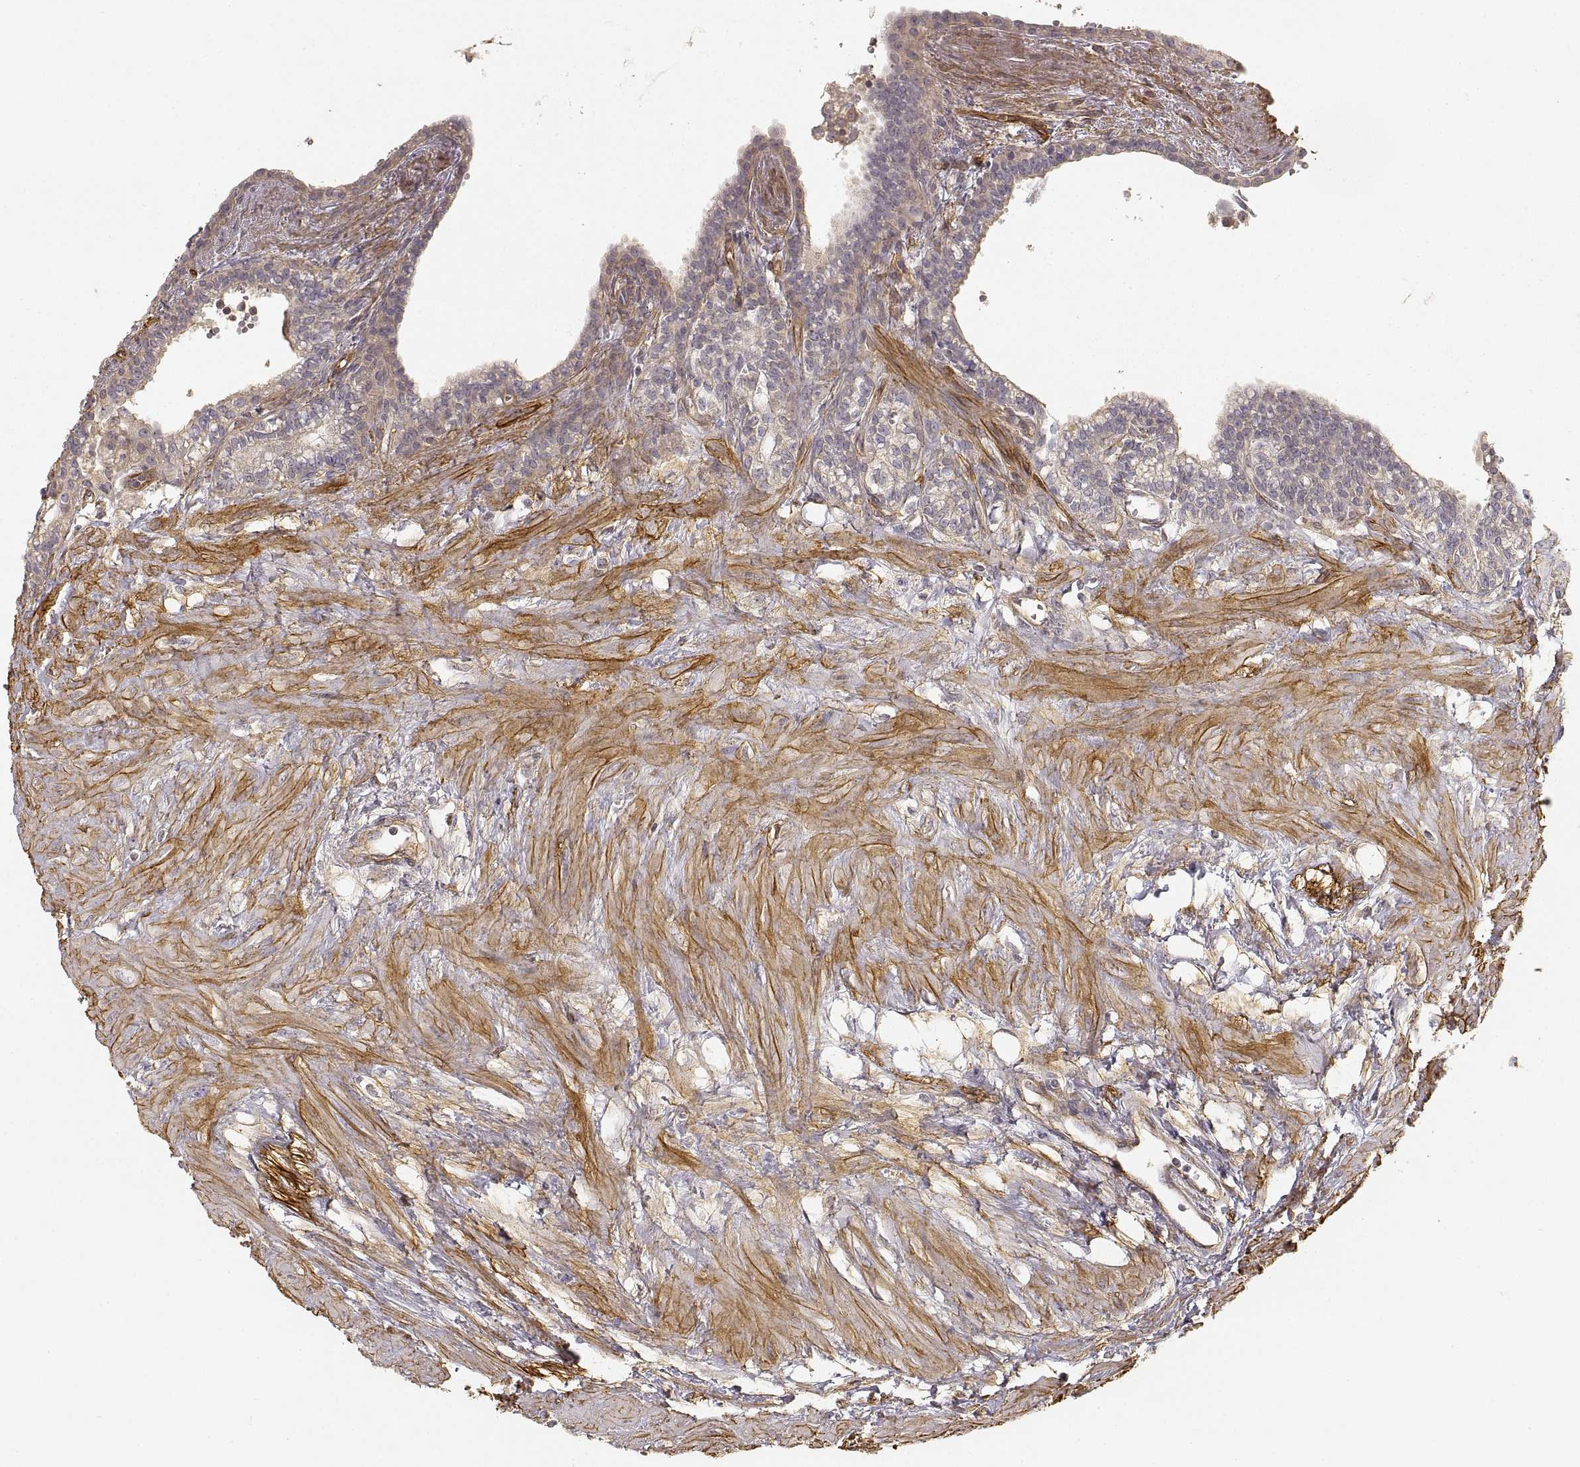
{"staining": {"intensity": "negative", "quantity": "none", "location": "none"}, "tissue": "seminal vesicle", "cell_type": "Glandular cells", "image_type": "normal", "snomed": [{"axis": "morphology", "description": "Normal tissue, NOS"}, {"axis": "morphology", "description": "Urothelial carcinoma, NOS"}, {"axis": "topography", "description": "Urinary bladder"}, {"axis": "topography", "description": "Seminal veicle"}], "caption": "Immunohistochemistry image of normal seminal vesicle: seminal vesicle stained with DAB demonstrates no significant protein staining in glandular cells.", "gene": "LAMA4", "patient": {"sex": "male", "age": 76}}